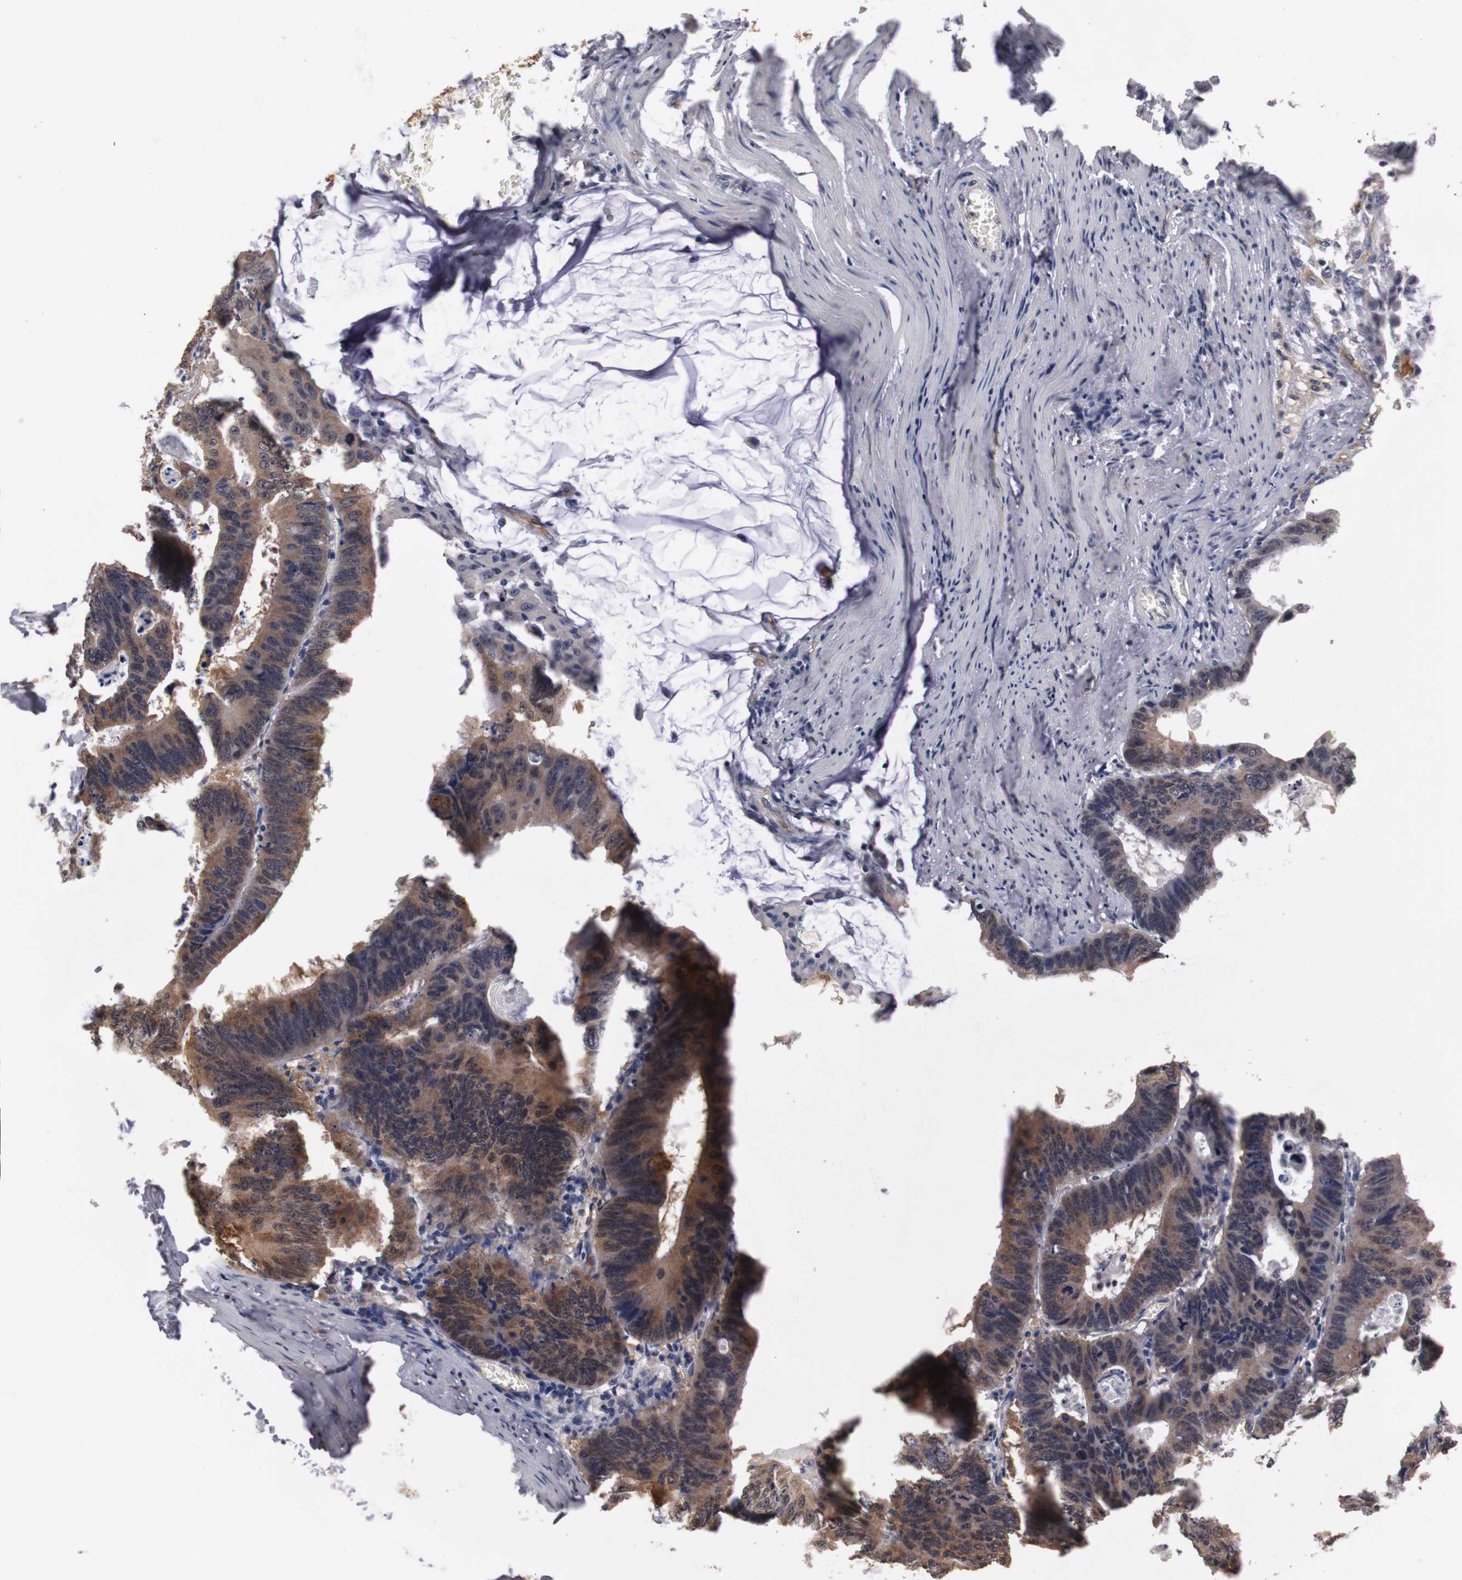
{"staining": {"intensity": "moderate", "quantity": ">75%", "location": "cytoplasmic/membranous"}, "tissue": "colorectal cancer", "cell_type": "Tumor cells", "image_type": "cancer", "snomed": [{"axis": "morphology", "description": "Adenocarcinoma, NOS"}, {"axis": "topography", "description": "Colon"}], "caption": "Immunohistochemical staining of human colorectal cancer shows moderate cytoplasmic/membranous protein expression in about >75% of tumor cells. The protein of interest is shown in brown color, while the nuclei are stained blue.", "gene": "PLEKHA1", "patient": {"sex": "female", "age": 55}}